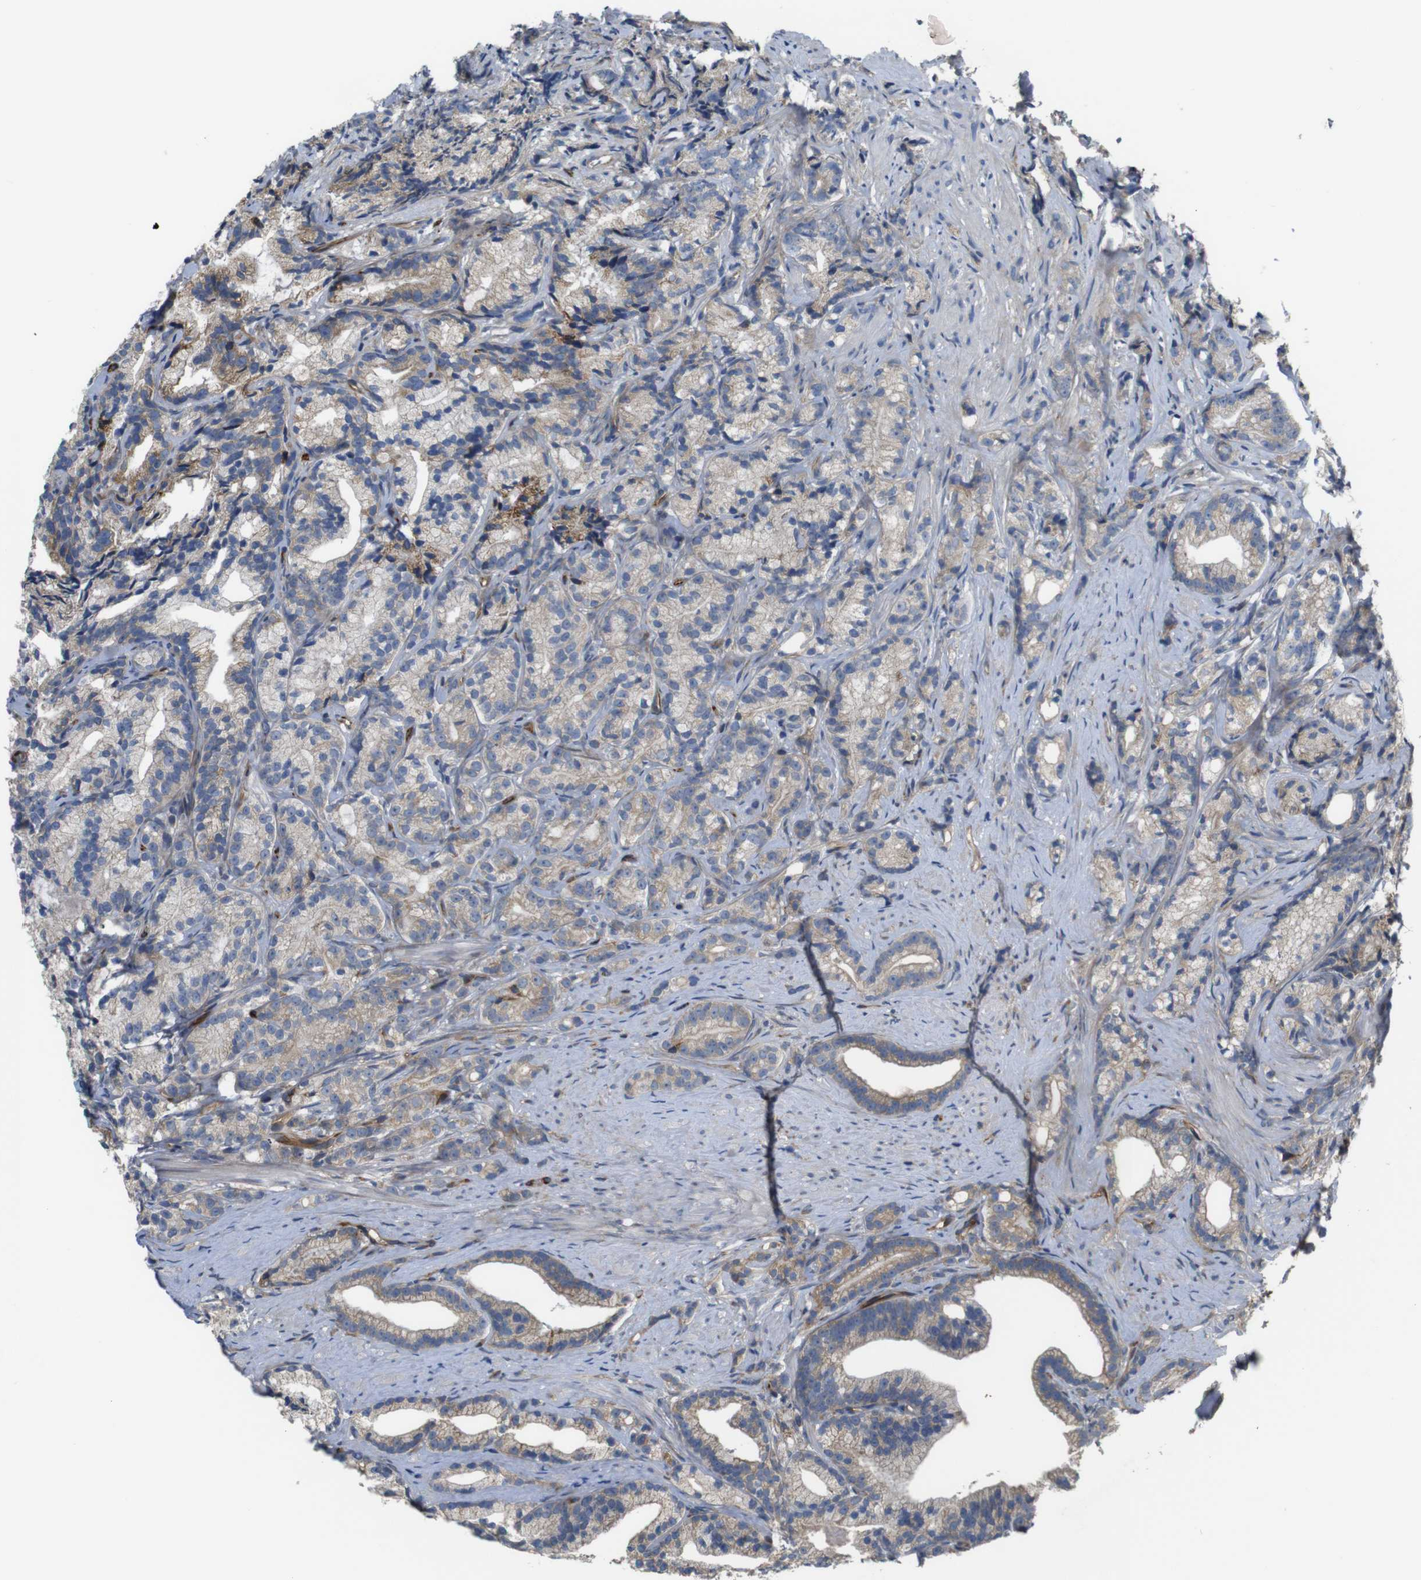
{"staining": {"intensity": "weak", "quantity": "25%-75%", "location": "cytoplasmic/membranous"}, "tissue": "prostate cancer", "cell_type": "Tumor cells", "image_type": "cancer", "snomed": [{"axis": "morphology", "description": "Adenocarcinoma, Low grade"}, {"axis": "topography", "description": "Prostate"}], "caption": "Human prostate cancer stained with a brown dye displays weak cytoplasmic/membranous positive staining in approximately 25%-75% of tumor cells.", "gene": "UBE2G2", "patient": {"sex": "male", "age": 89}}